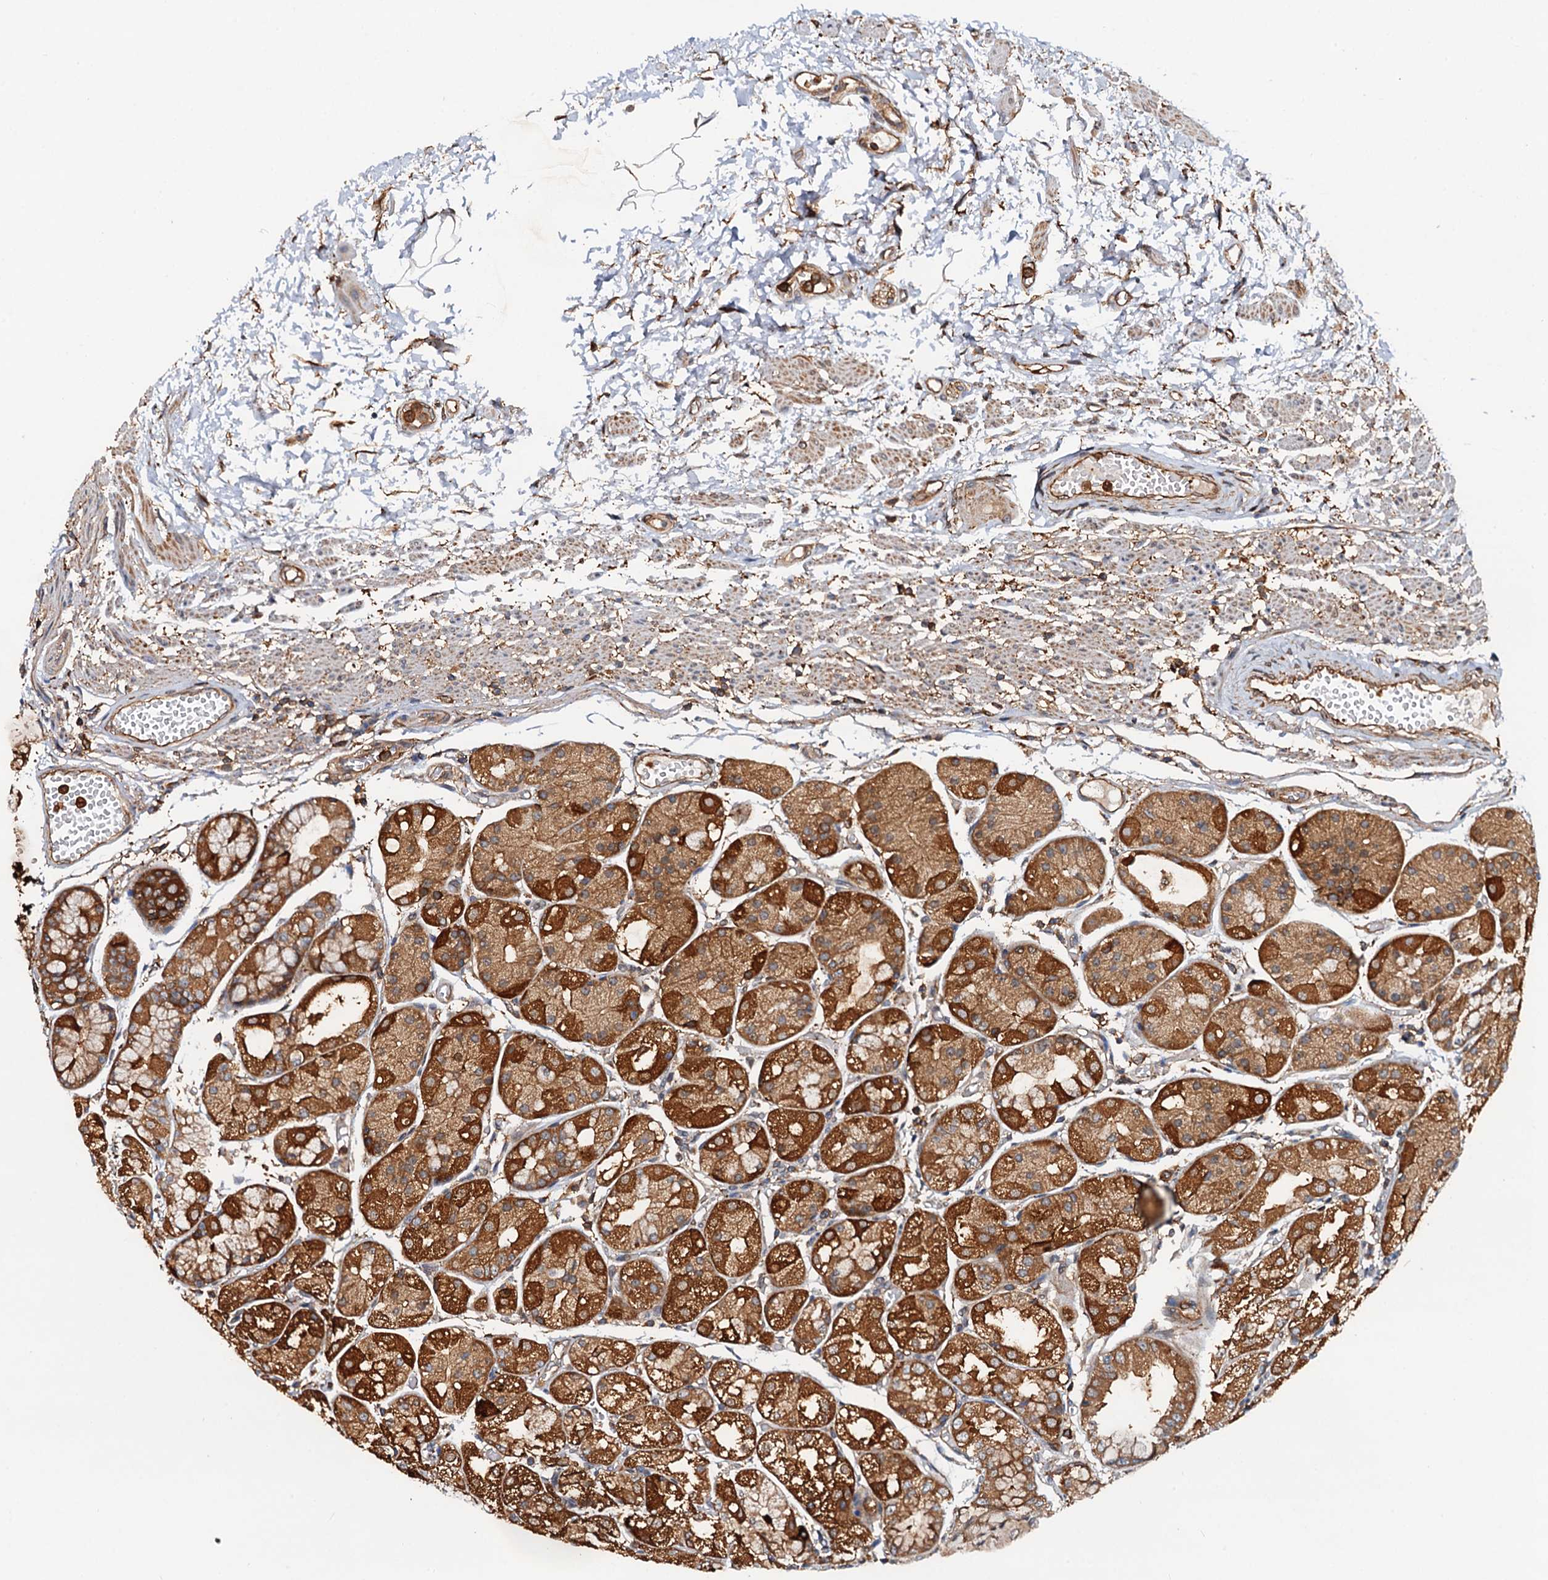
{"staining": {"intensity": "strong", "quantity": "25%-75%", "location": "cytoplasmic/membranous"}, "tissue": "stomach", "cell_type": "Glandular cells", "image_type": "normal", "snomed": [{"axis": "morphology", "description": "Normal tissue, NOS"}, {"axis": "topography", "description": "Stomach, upper"}], "caption": "Stomach stained with DAB (3,3'-diaminobenzidine) immunohistochemistry exhibits high levels of strong cytoplasmic/membranous expression in approximately 25%-75% of glandular cells. (brown staining indicates protein expression, while blue staining denotes nuclei).", "gene": "USP6NL", "patient": {"sex": "male", "age": 72}}